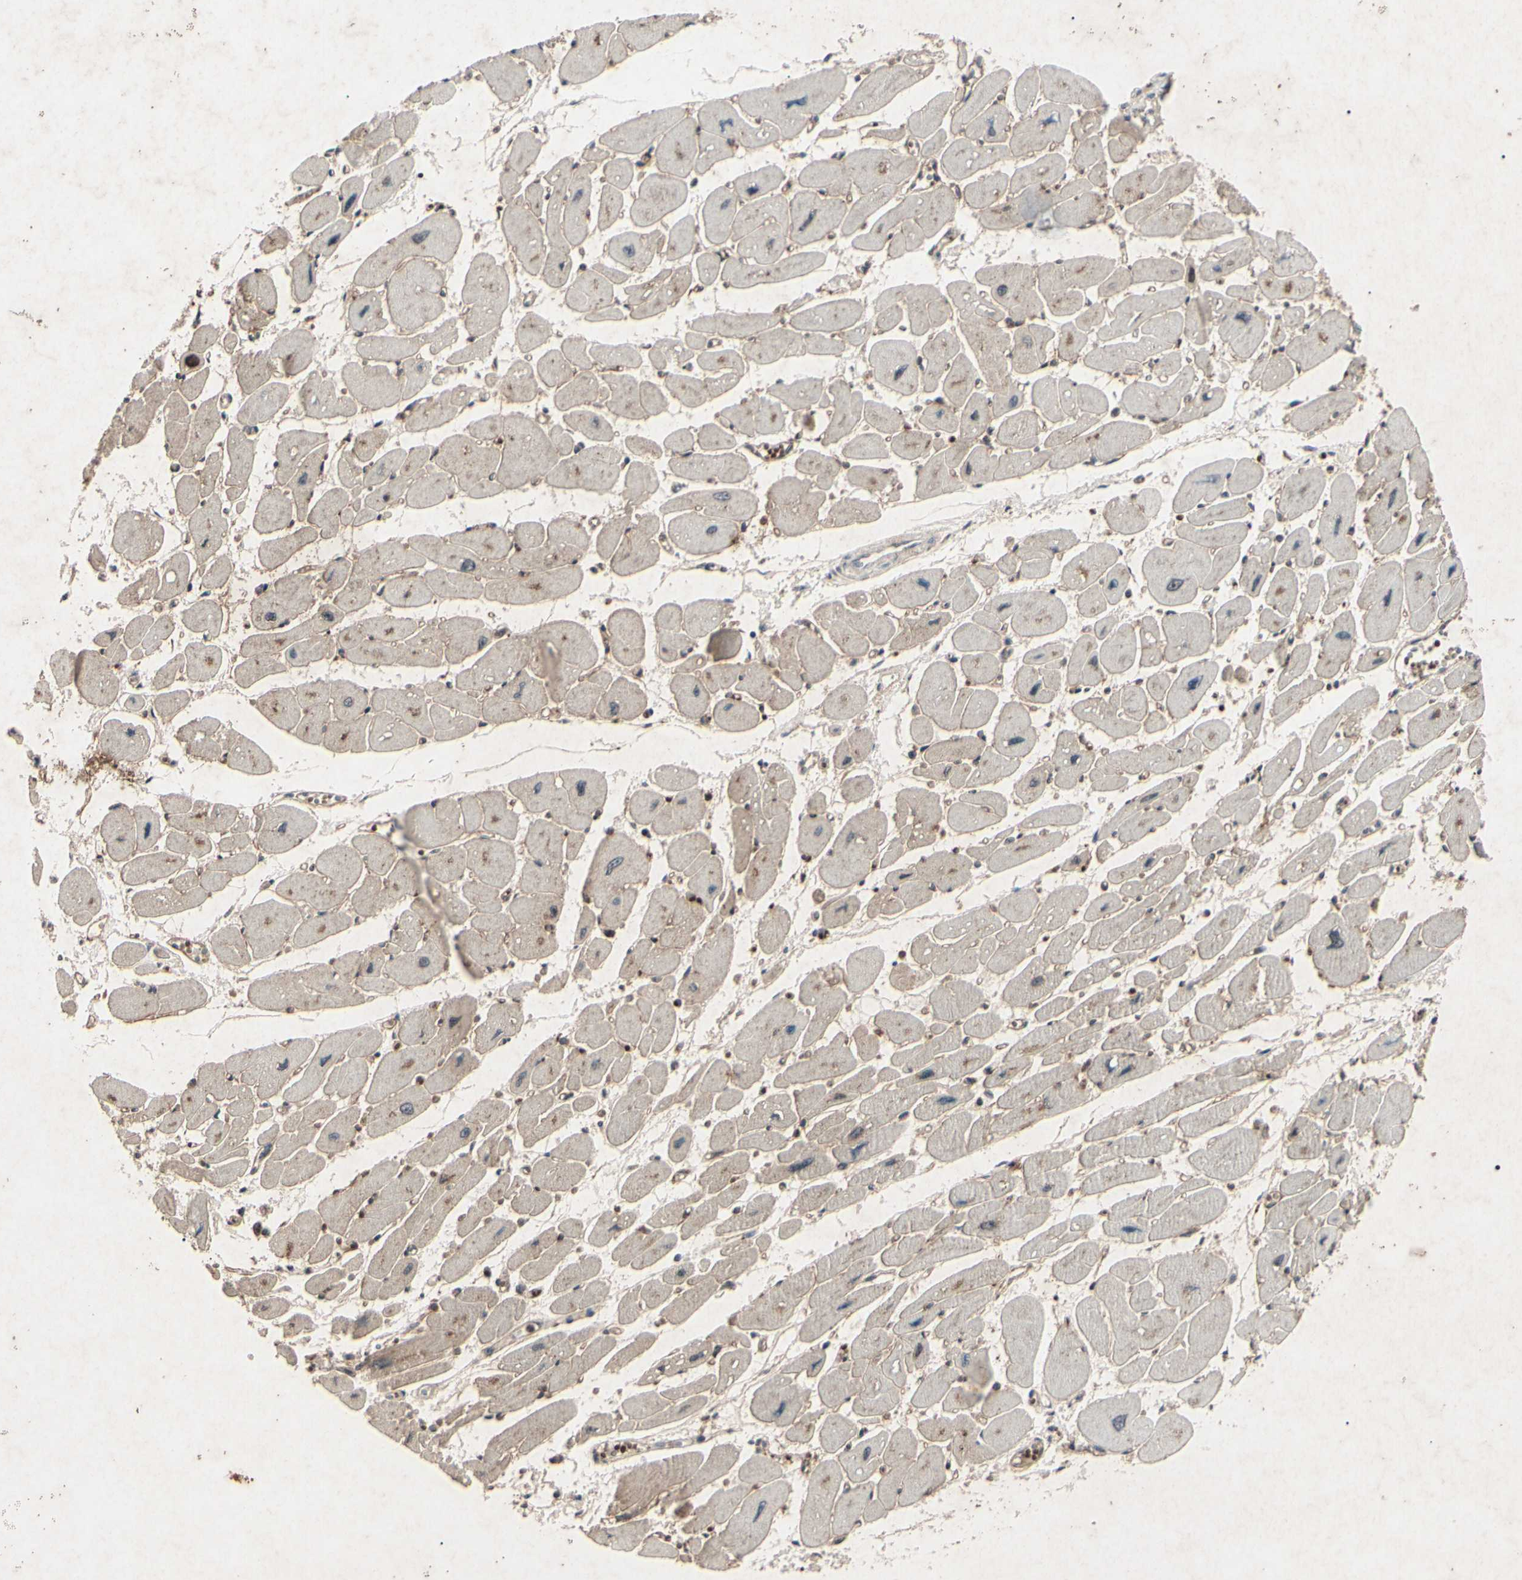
{"staining": {"intensity": "weak", "quantity": "25%-75%", "location": "cytoplasmic/membranous"}, "tissue": "heart muscle", "cell_type": "Cardiomyocytes", "image_type": "normal", "snomed": [{"axis": "morphology", "description": "Normal tissue, NOS"}, {"axis": "topography", "description": "Heart"}], "caption": "Cardiomyocytes exhibit low levels of weak cytoplasmic/membranous staining in approximately 25%-75% of cells in benign heart muscle.", "gene": "AEBP1", "patient": {"sex": "female", "age": 54}}